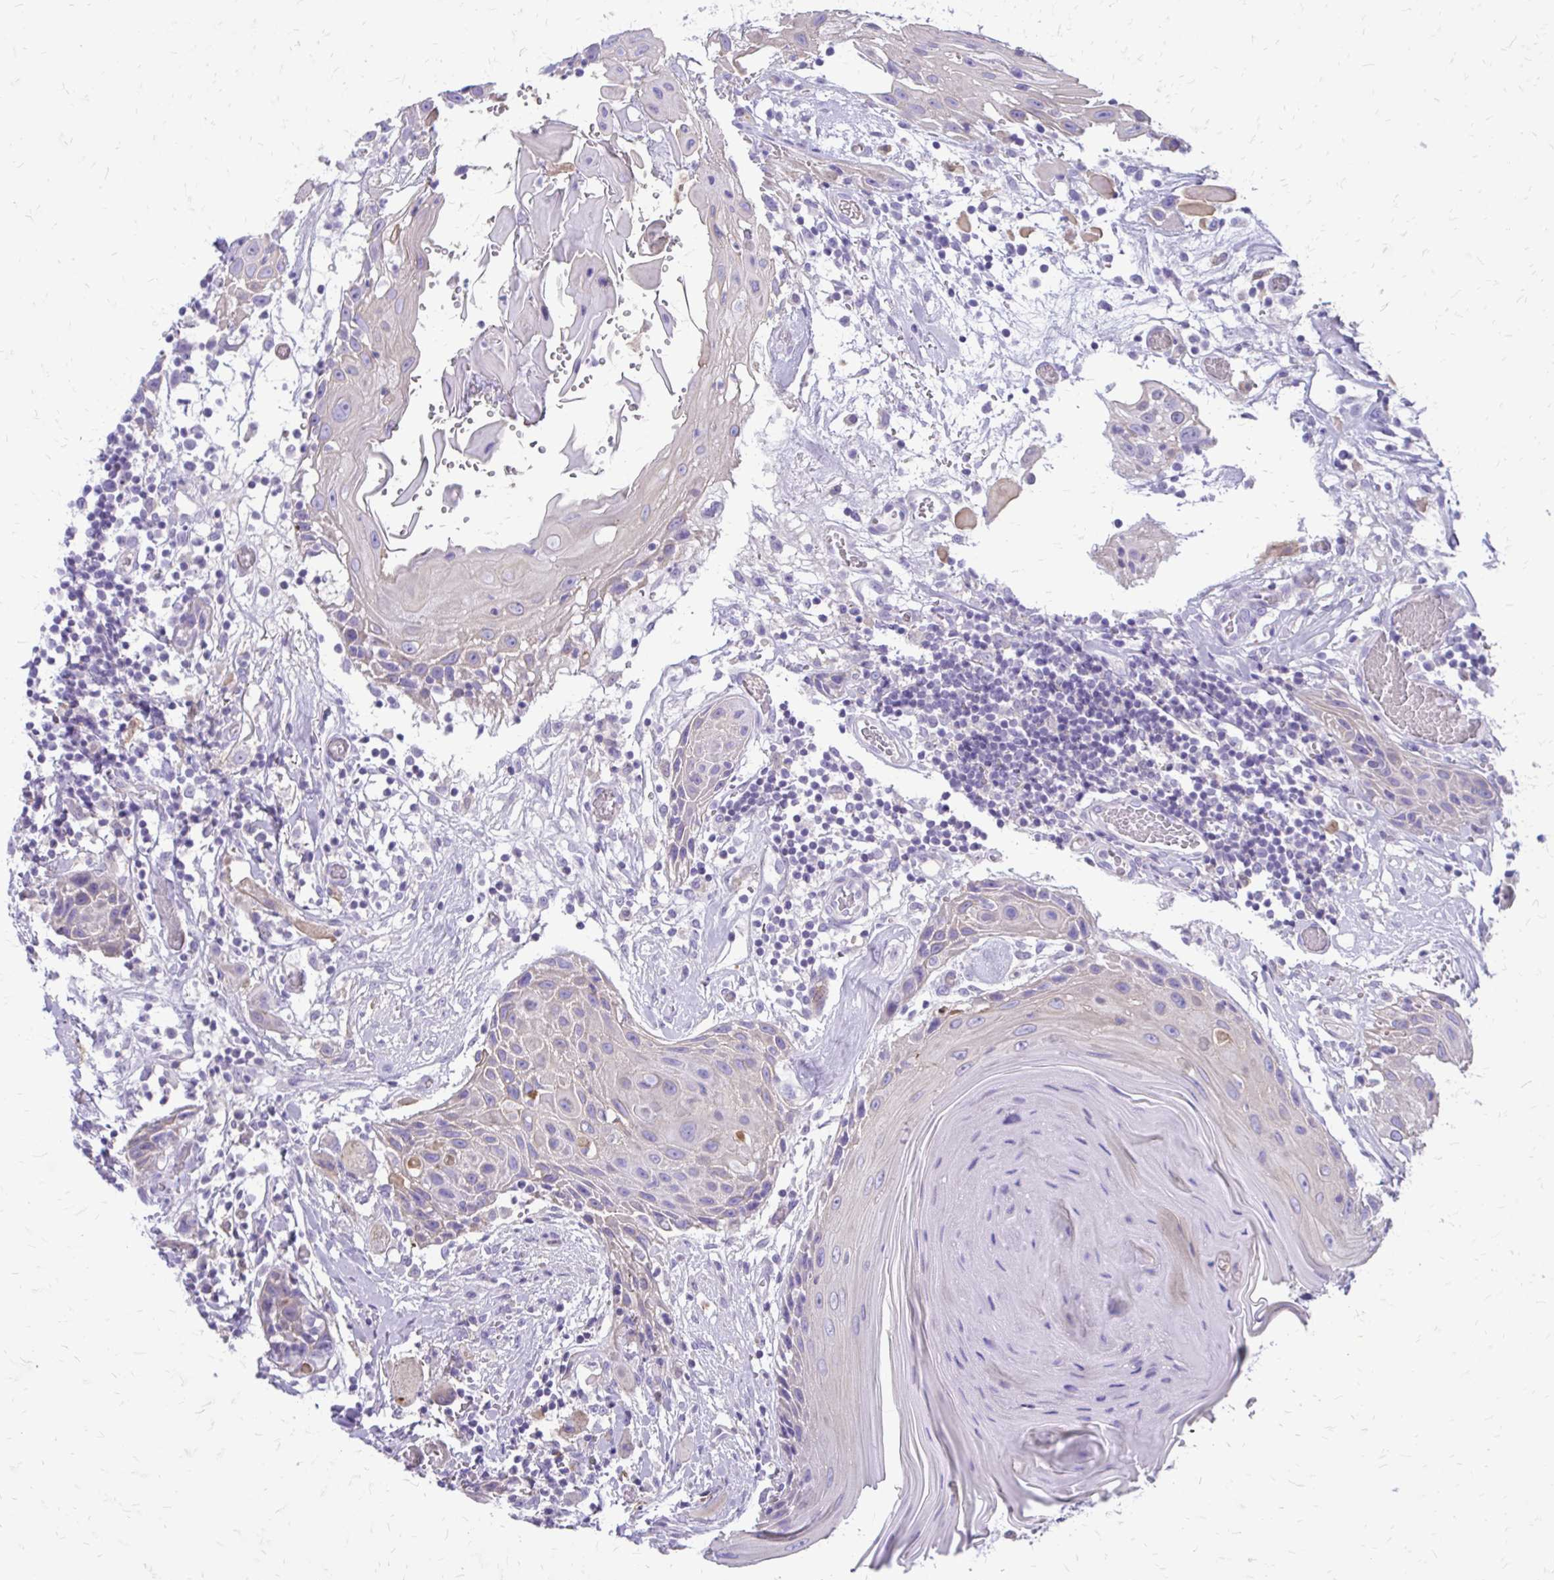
{"staining": {"intensity": "negative", "quantity": "none", "location": "none"}, "tissue": "head and neck cancer", "cell_type": "Tumor cells", "image_type": "cancer", "snomed": [{"axis": "morphology", "description": "Squamous cell carcinoma, NOS"}, {"axis": "topography", "description": "Oral tissue"}, {"axis": "topography", "description": "Head-Neck"}], "caption": "High power microscopy micrograph of an immunohistochemistry micrograph of head and neck squamous cell carcinoma, revealing no significant staining in tumor cells.", "gene": "SIGLEC11", "patient": {"sex": "male", "age": 49}}